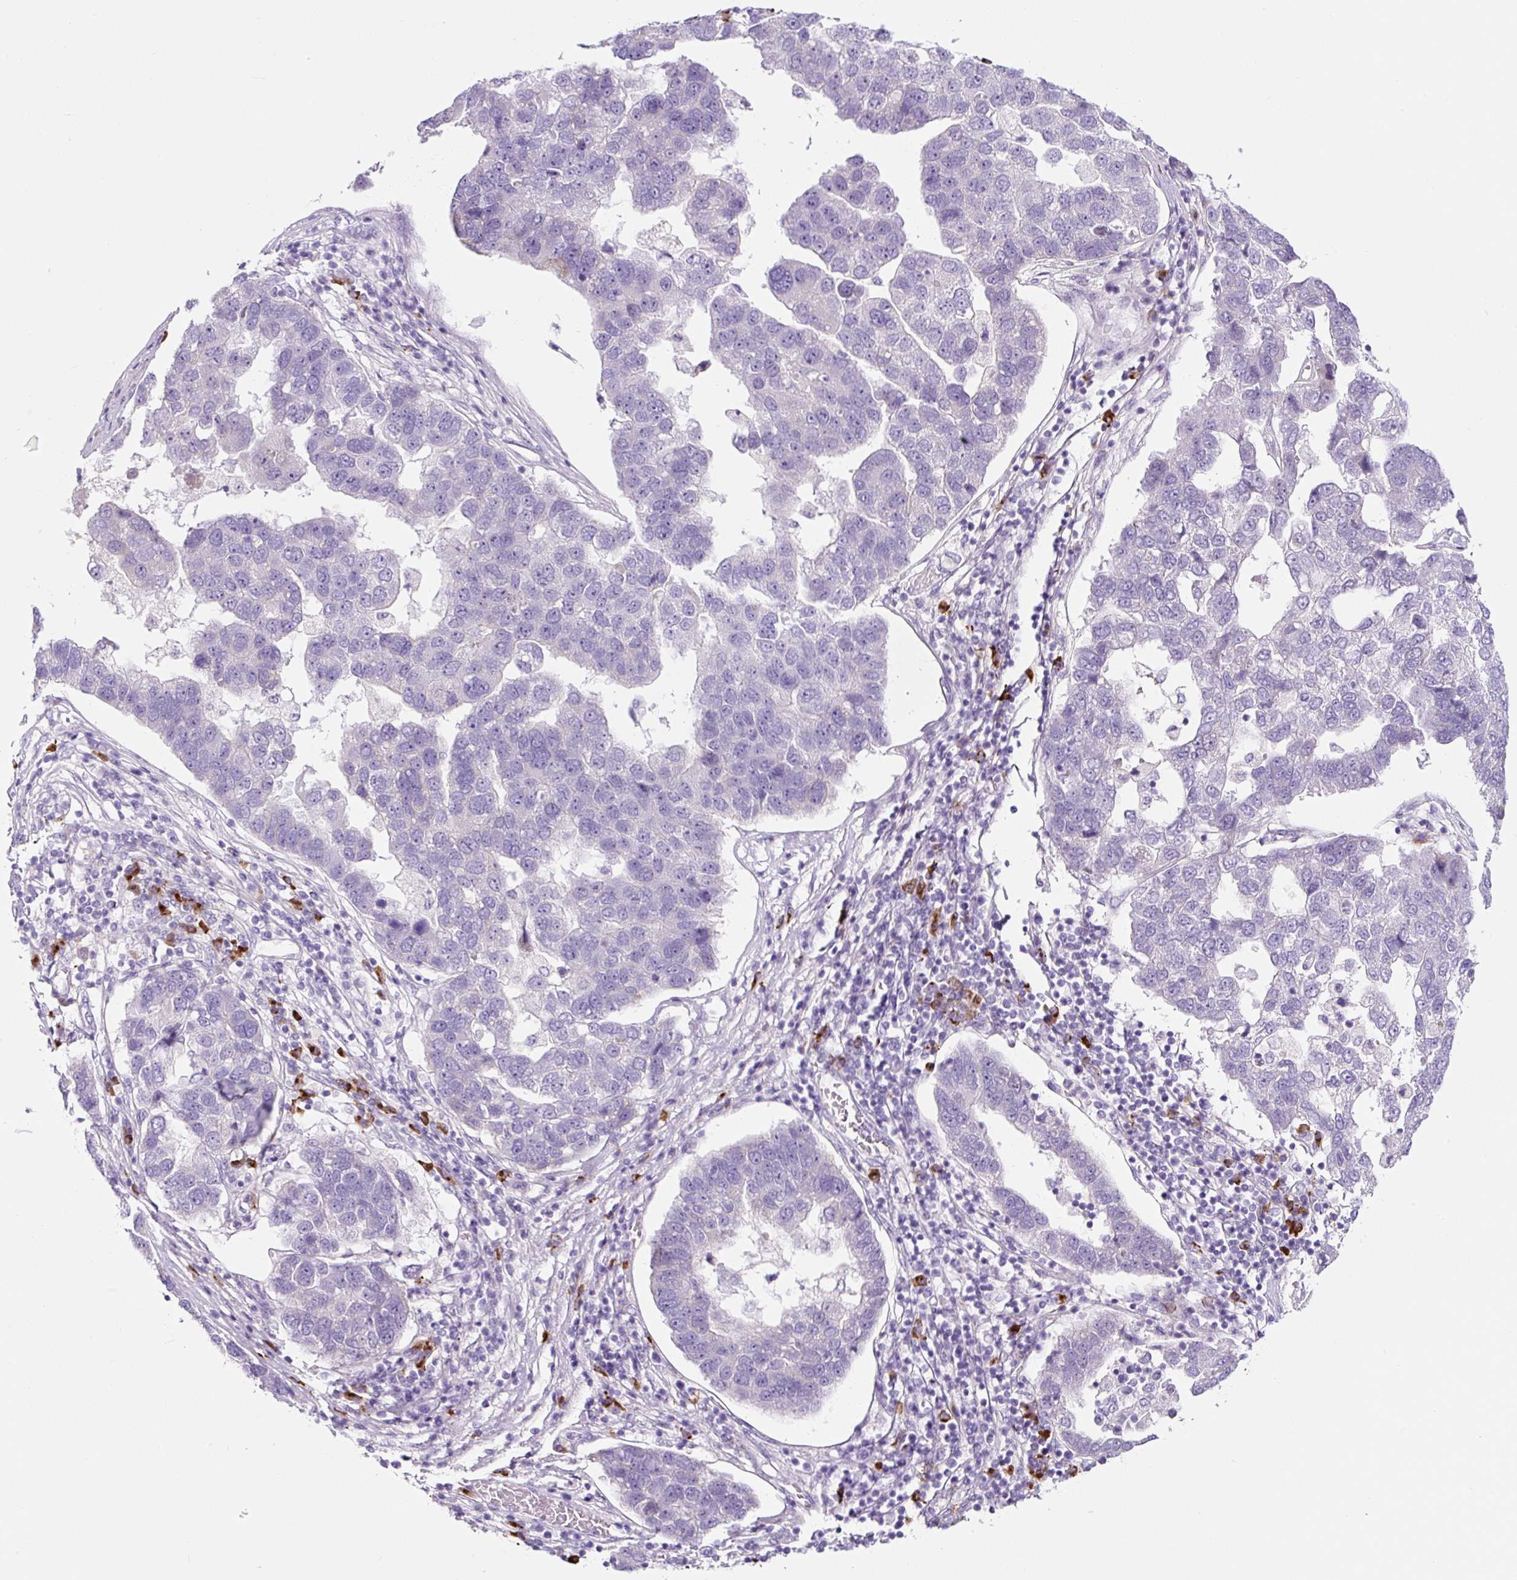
{"staining": {"intensity": "negative", "quantity": "none", "location": "none"}, "tissue": "pancreatic cancer", "cell_type": "Tumor cells", "image_type": "cancer", "snomed": [{"axis": "morphology", "description": "Adenocarcinoma, NOS"}, {"axis": "topography", "description": "Pancreas"}], "caption": "Histopathology image shows no significant protein positivity in tumor cells of adenocarcinoma (pancreatic).", "gene": "RNF212B", "patient": {"sex": "female", "age": 61}}